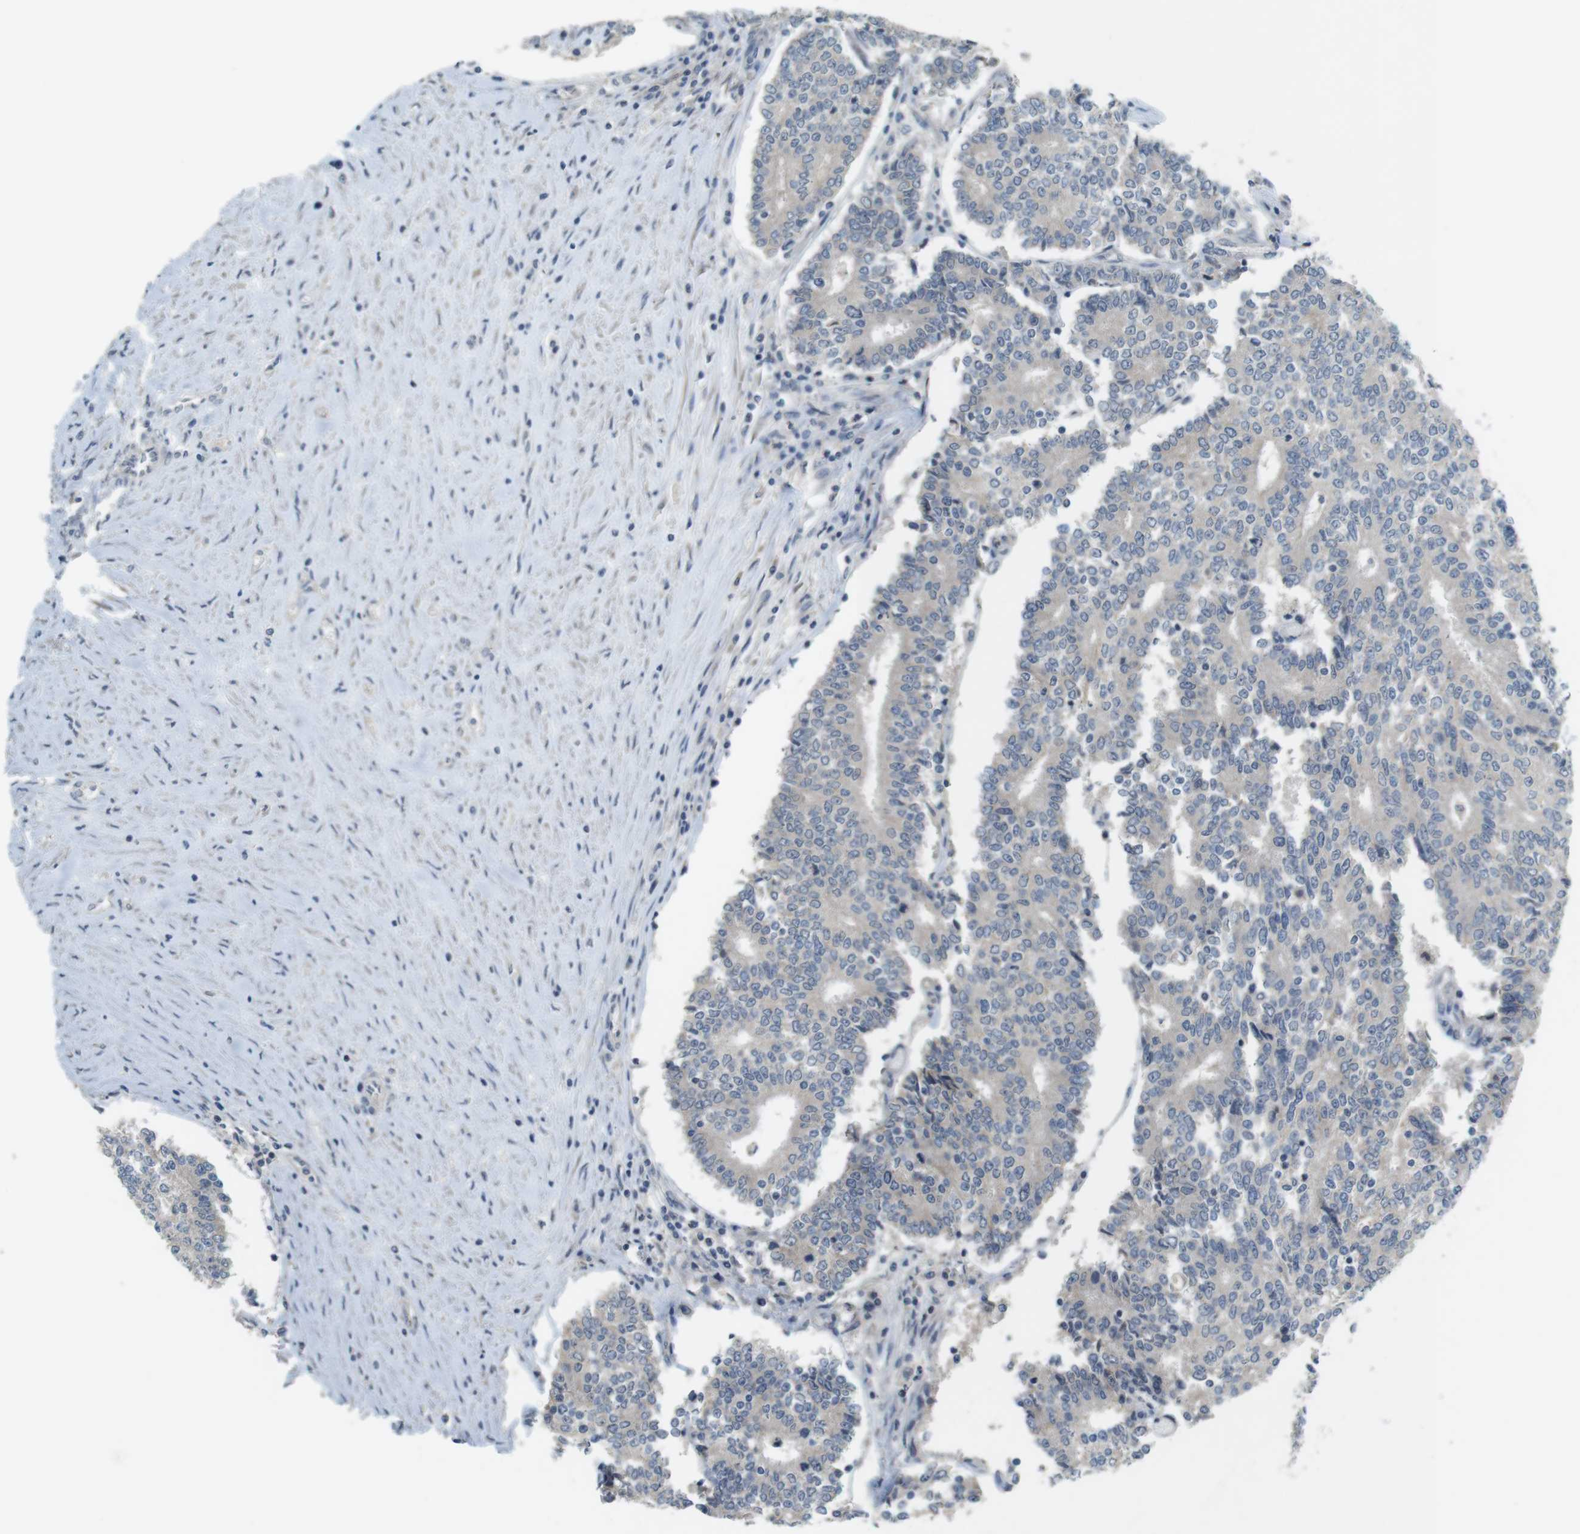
{"staining": {"intensity": "weak", "quantity": "<25%", "location": "cytoplasmic/membranous"}, "tissue": "prostate cancer", "cell_type": "Tumor cells", "image_type": "cancer", "snomed": [{"axis": "morphology", "description": "Normal tissue, NOS"}, {"axis": "morphology", "description": "Adenocarcinoma, High grade"}, {"axis": "topography", "description": "Prostate"}, {"axis": "topography", "description": "Seminal veicle"}], "caption": "Tumor cells show no significant positivity in prostate cancer.", "gene": "MUC5B", "patient": {"sex": "male", "age": 55}}